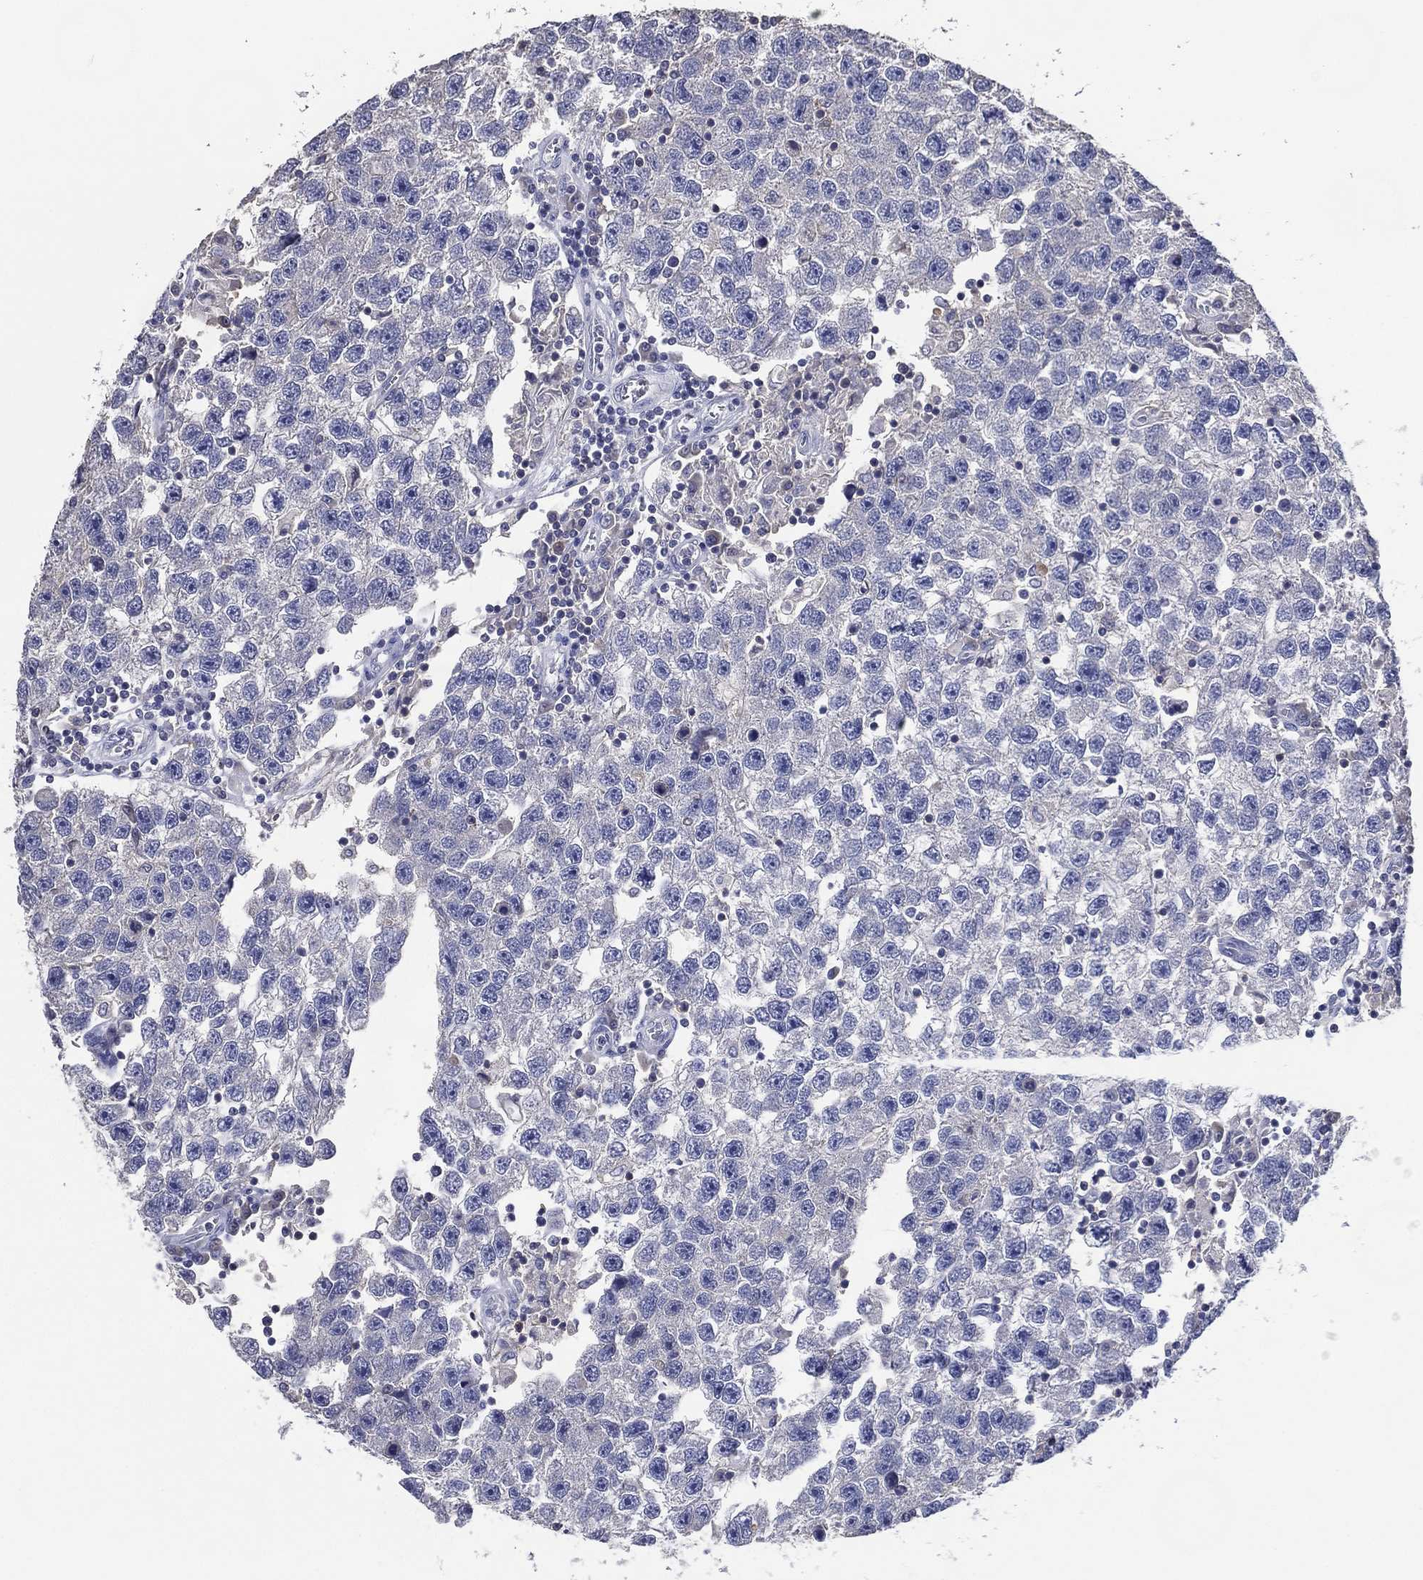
{"staining": {"intensity": "negative", "quantity": "none", "location": "none"}, "tissue": "testis cancer", "cell_type": "Tumor cells", "image_type": "cancer", "snomed": [{"axis": "morphology", "description": "Seminoma, NOS"}, {"axis": "topography", "description": "Testis"}], "caption": "Micrograph shows no significant protein staining in tumor cells of testis cancer. (Stains: DAB (3,3'-diaminobenzidine) immunohistochemistry (IHC) with hematoxylin counter stain, Microscopy: brightfield microscopy at high magnification).", "gene": "TFAP2A", "patient": {"sex": "male", "age": 26}}